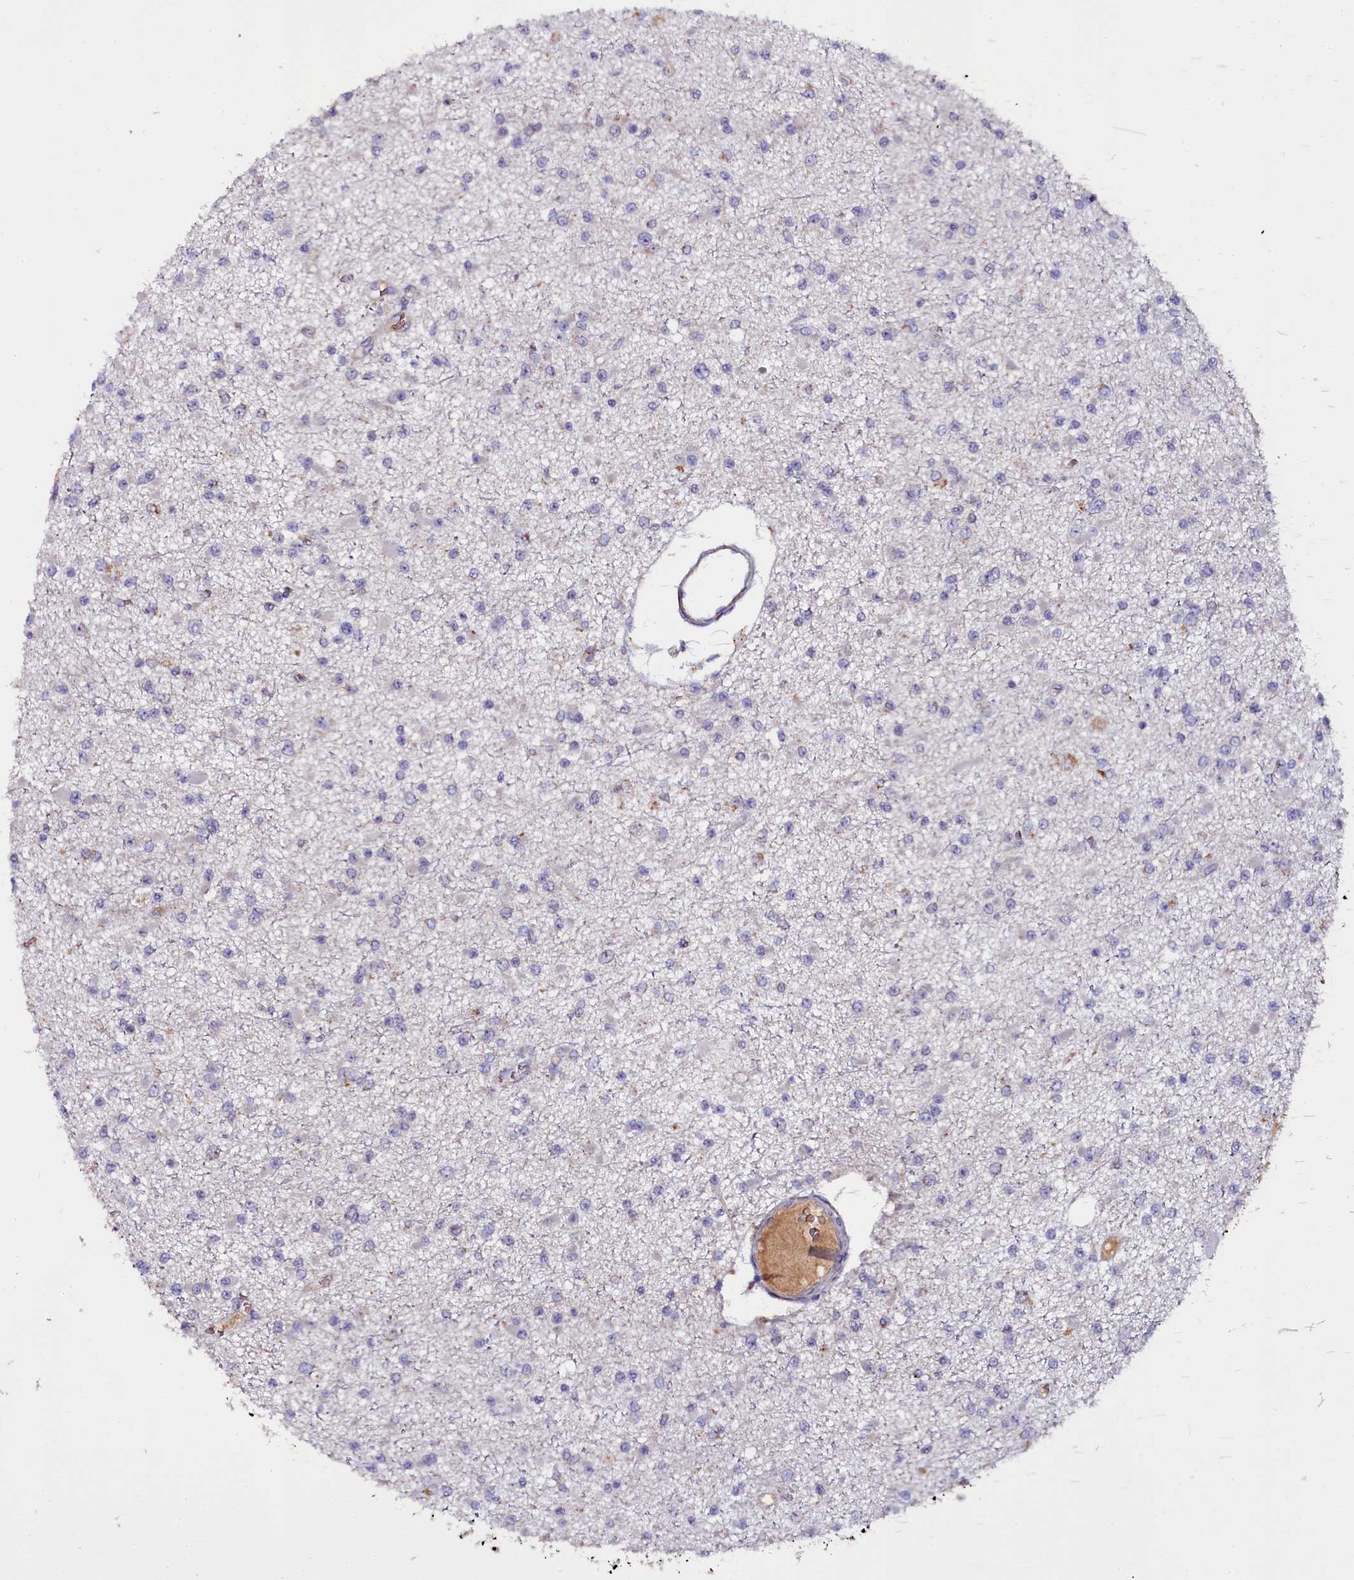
{"staining": {"intensity": "negative", "quantity": "none", "location": "none"}, "tissue": "glioma", "cell_type": "Tumor cells", "image_type": "cancer", "snomed": [{"axis": "morphology", "description": "Glioma, malignant, Low grade"}, {"axis": "topography", "description": "Brain"}], "caption": "Human low-grade glioma (malignant) stained for a protein using IHC reveals no expression in tumor cells.", "gene": "NAA80", "patient": {"sex": "female", "age": 22}}